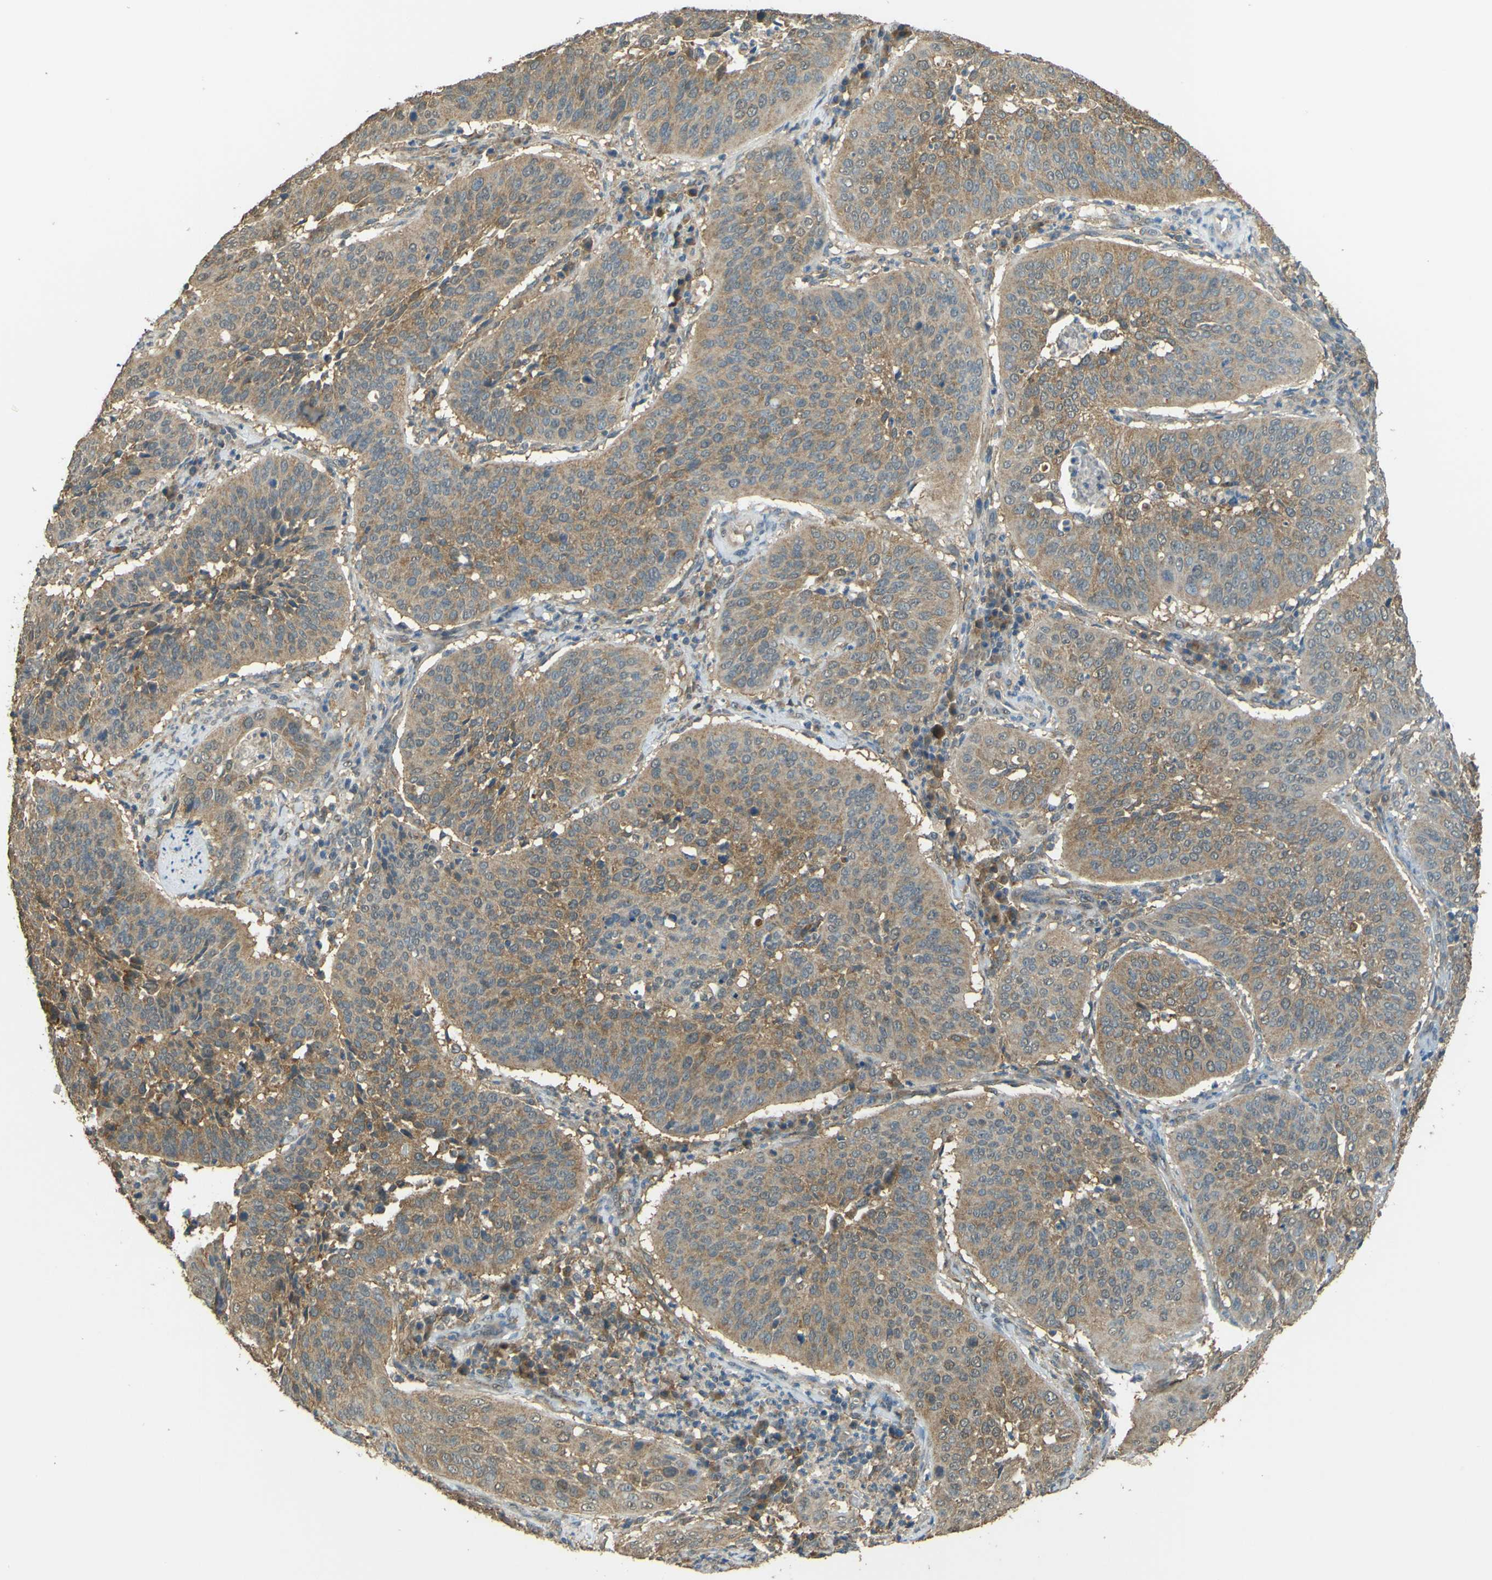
{"staining": {"intensity": "weak", "quantity": ">75%", "location": "cytoplasmic/membranous"}, "tissue": "cervical cancer", "cell_type": "Tumor cells", "image_type": "cancer", "snomed": [{"axis": "morphology", "description": "Normal tissue, NOS"}, {"axis": "morphology", "description": "Squamous cell carcinoma, NOS"}, {"axis": "topography", "description": "Cervix"}], "caption": "Immunohistochemistry (IHC) image of cervical cancer stained for a protein (brown), which shows low levels of weak cytoplasmic/membranous expression in about >75% of tumor cells.", "gene": "GOLGA1", "patient": {"sex": "female", "age": 39}}